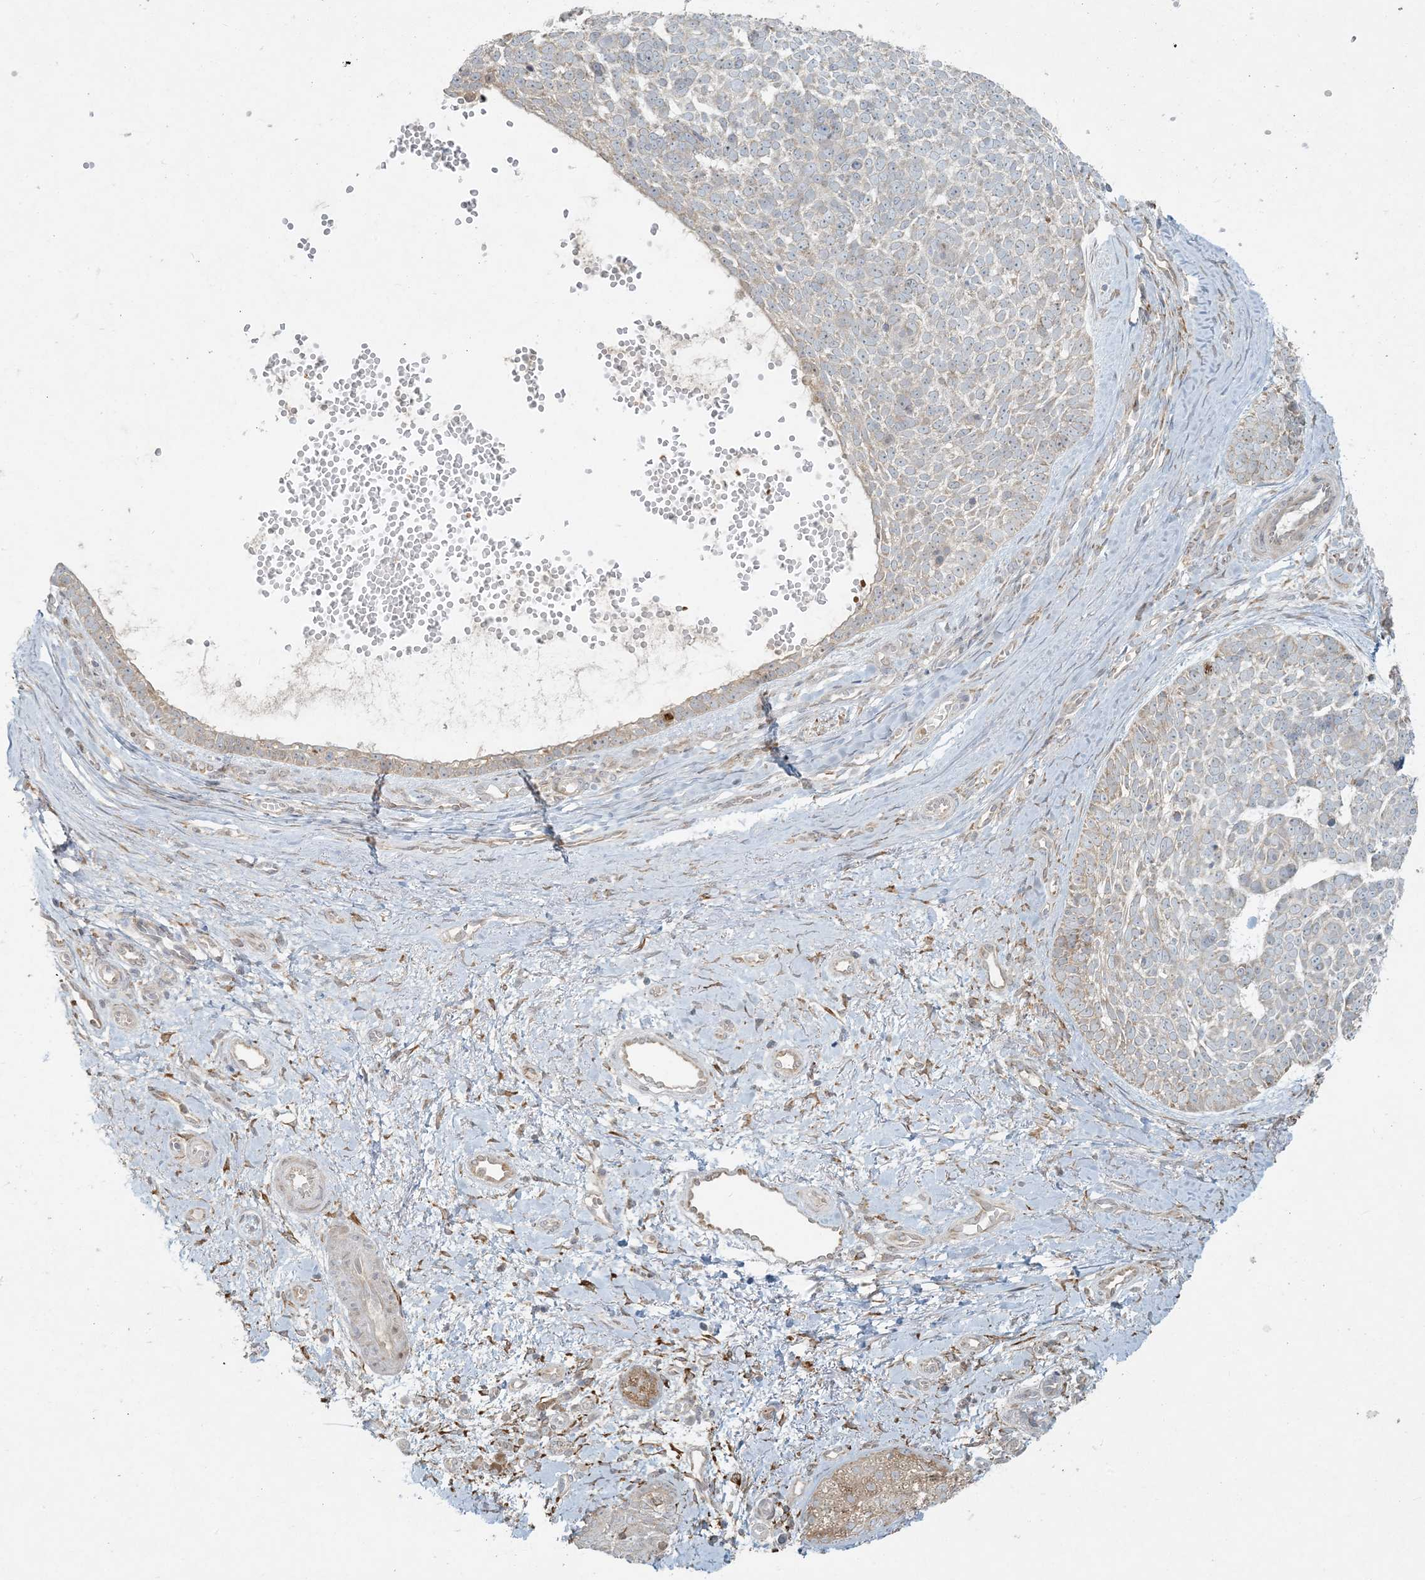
{"staining": {"intensity": "weak", "quantity": "25%-75%", "location": "cytoplasmic/membranous"}, "tissue": "skin cancer", "cell_type": "Tumor cells", "image_type": "cancer", "snomed": [{"axis": "morphology", "description": "Basal cell carcinoma"}, {"axis": "topography", "description": "Skin"}], "caption": "Skin cancer stained for a protein (brown) exhibits weak cytoplasmic/membranous positive positivity in about 25%-75% of tumor cells.", "gene": "HACL1", "patient": {"sex": "female", "age": 81}}